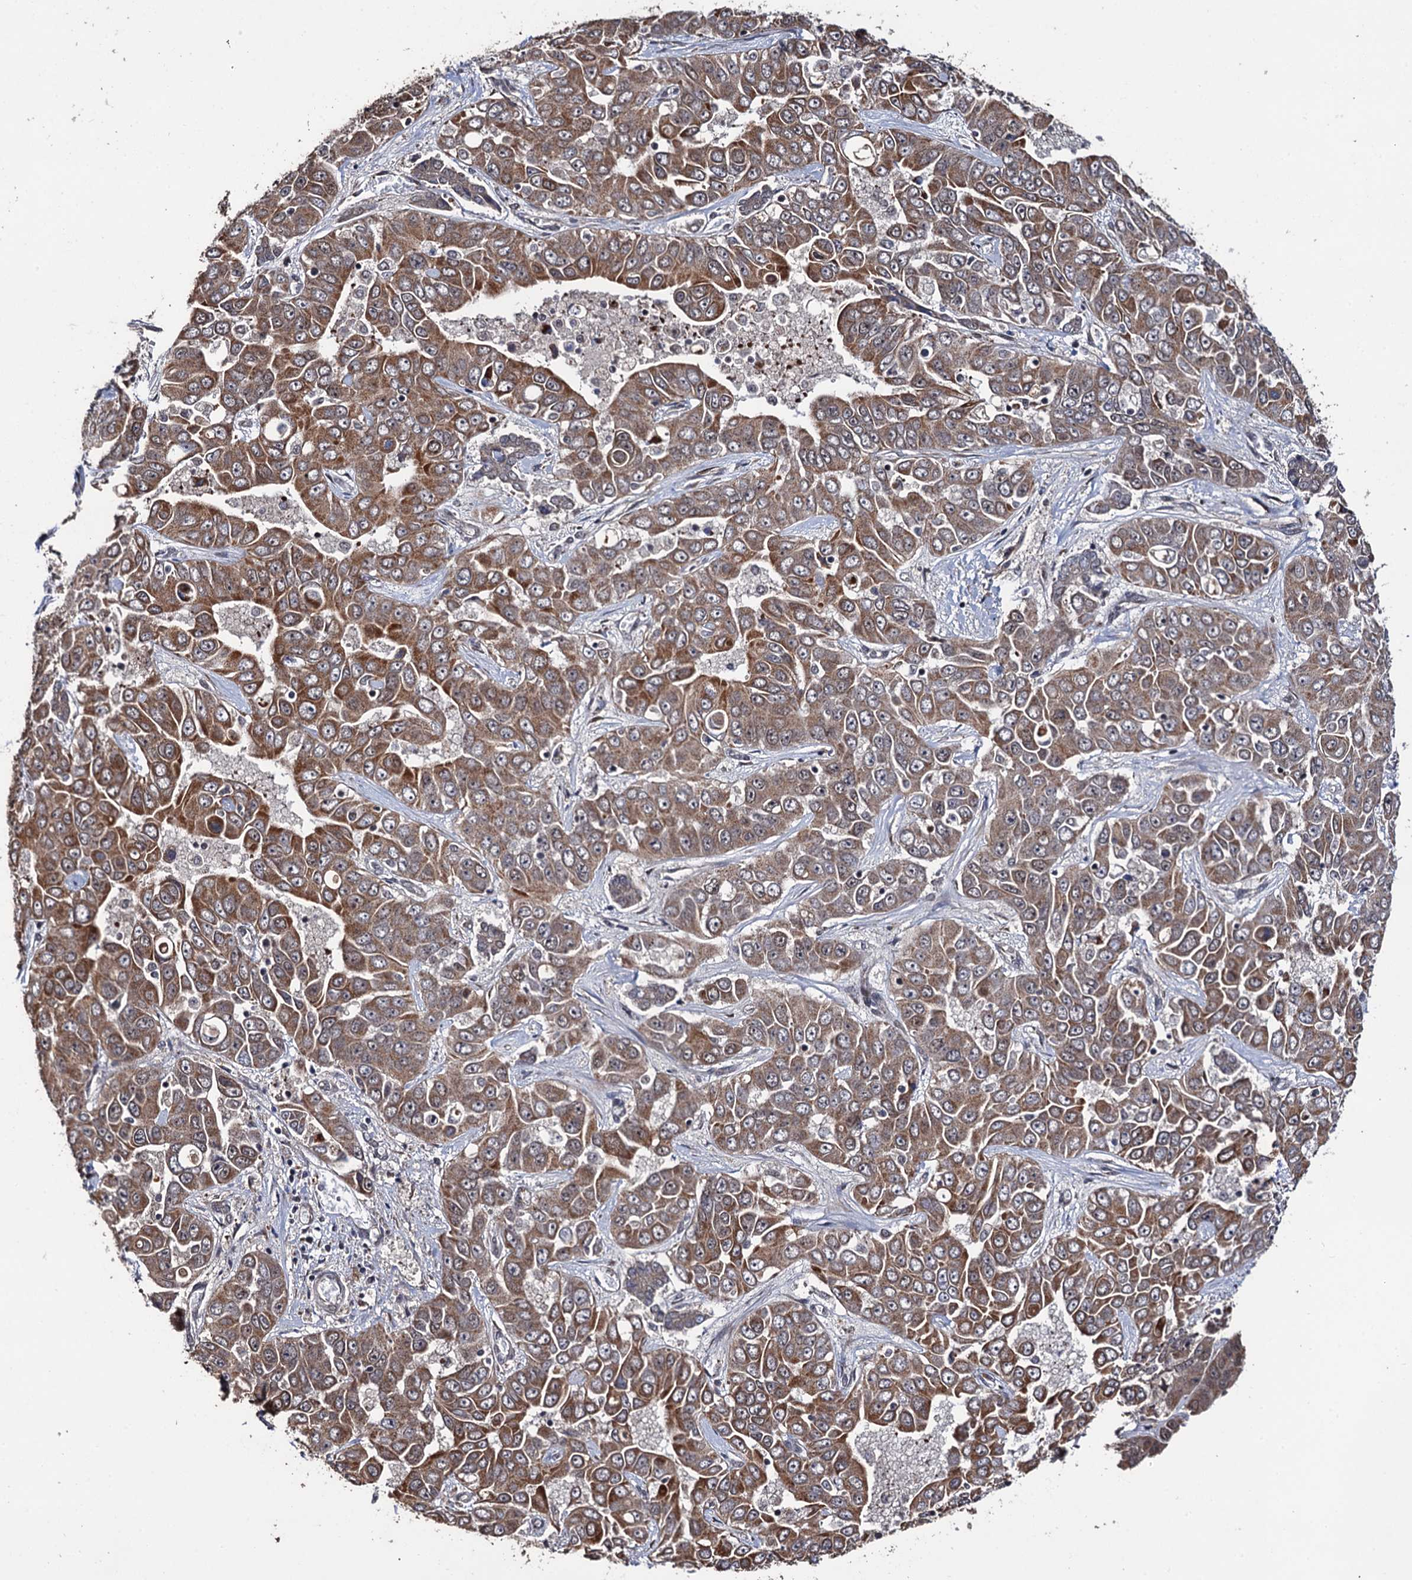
{"staining": {"intensity": "moderate", "quantity": ">75%", "location": "cytoplasmic/membranous"}, "tissue": "liver cancer", "cell_type": "Tumor cells", "image_type": "cancer", "snomed": [{"axis": "morphology", "description": "Cholangiocarcinoma"}, {"axis": "topography", "description": "Liver"}], "caption": "Protein analysis of liver cancer (cholangiocarcinoma) tissue reveals moderate cytoplasmic/membranous positivity in approximately >75% of tumor cells.", "gene": "LRRC63", "patient": {"sex": "female", "age": 52}}